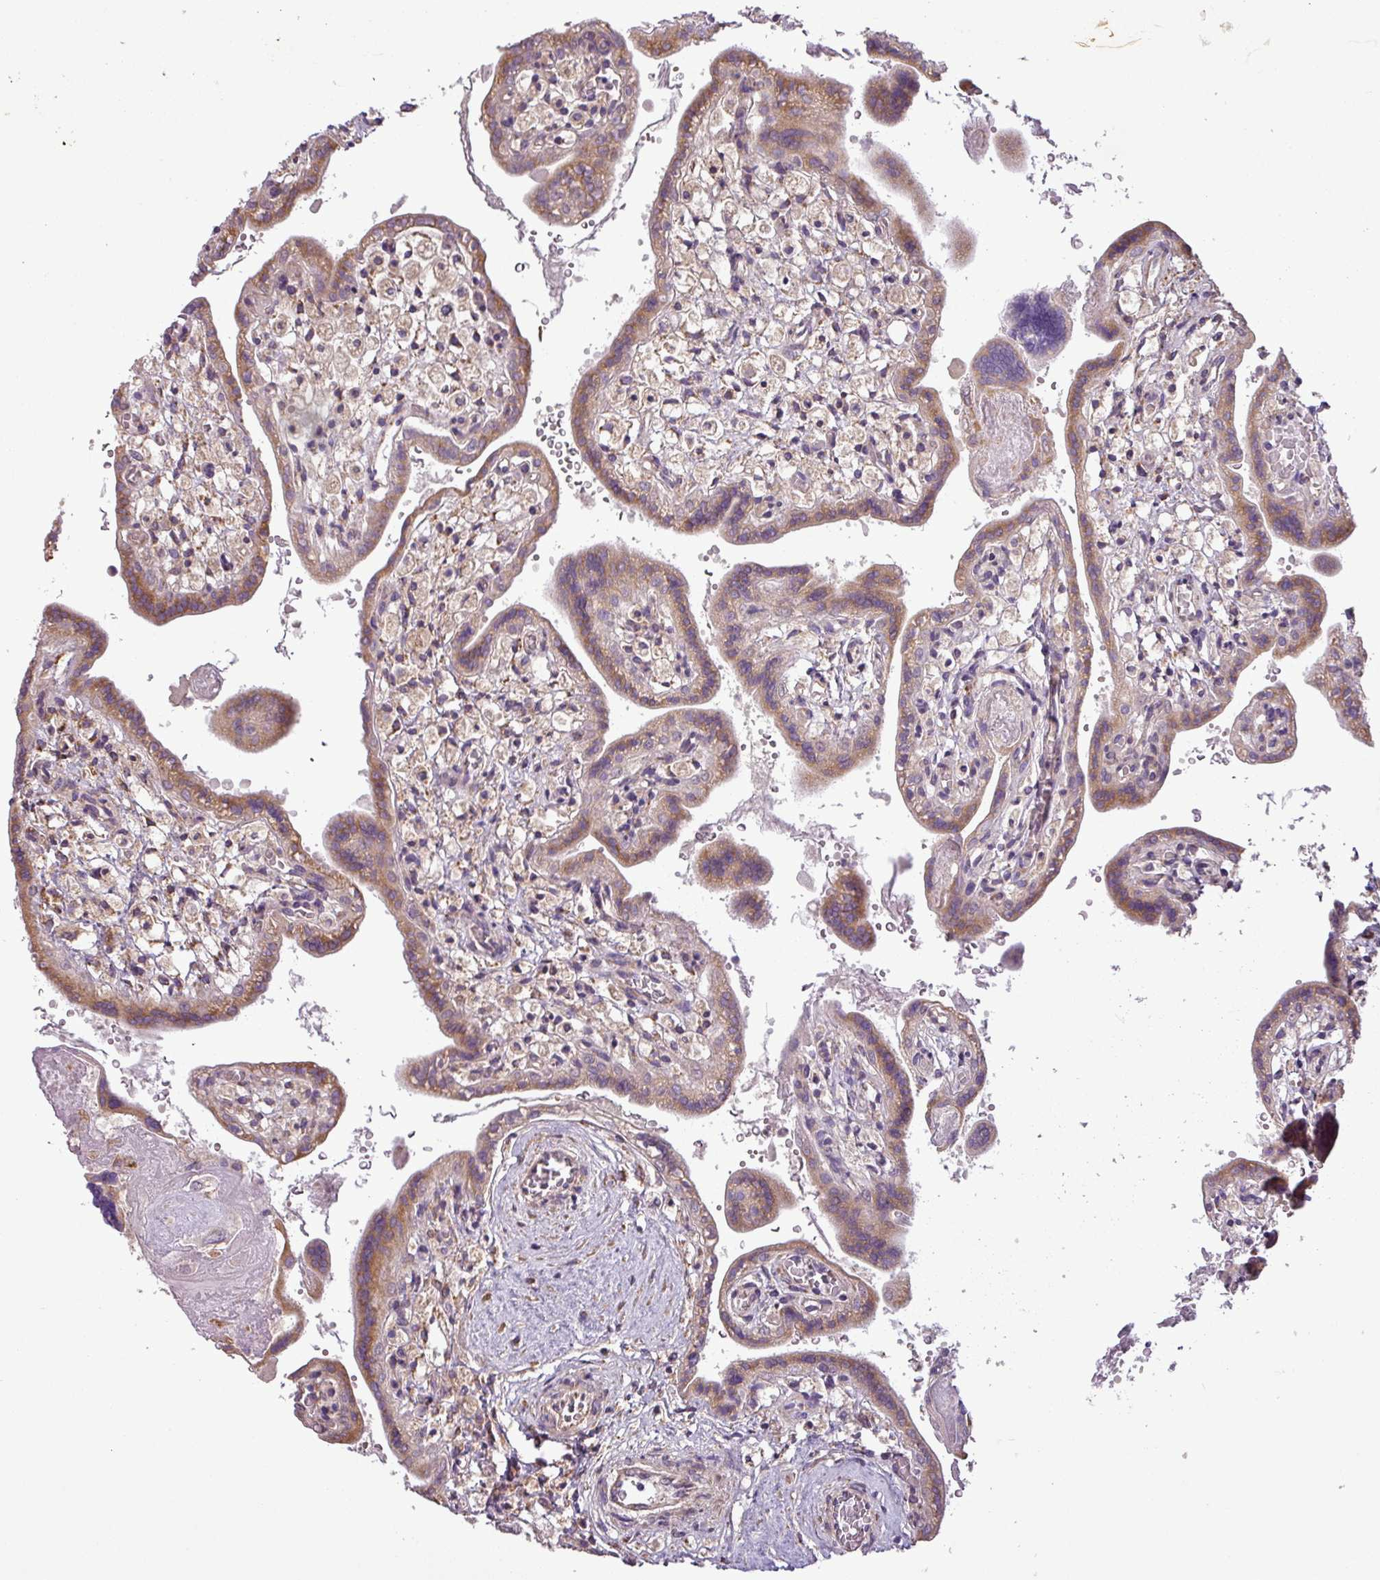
{"staining": {"intensity": "moderate", "quantity": ">75%", "location": "cytoplasmic/membranous"}, "tissue": "placenta", "cell_type": "Trophoblastic cells", "image_type": "normal", "snomed": [{"axis": "morphology", "description": "Normal tissue, NOS"}, {"axis": "topography", "description": "Placenta"}], "caption": "Immunohistochemistry (IHC) micrograph of unremarkable placenta: human placenta stained using IHC shows medium levels of moderate protein expression localized specifically in the cytoplasmic/membranous of trophoblastic cells, appearing as a cytoplasmic/membranous brown color.", "gene": "MOCS3", "patient": {"sex": "female", "age": 37}}